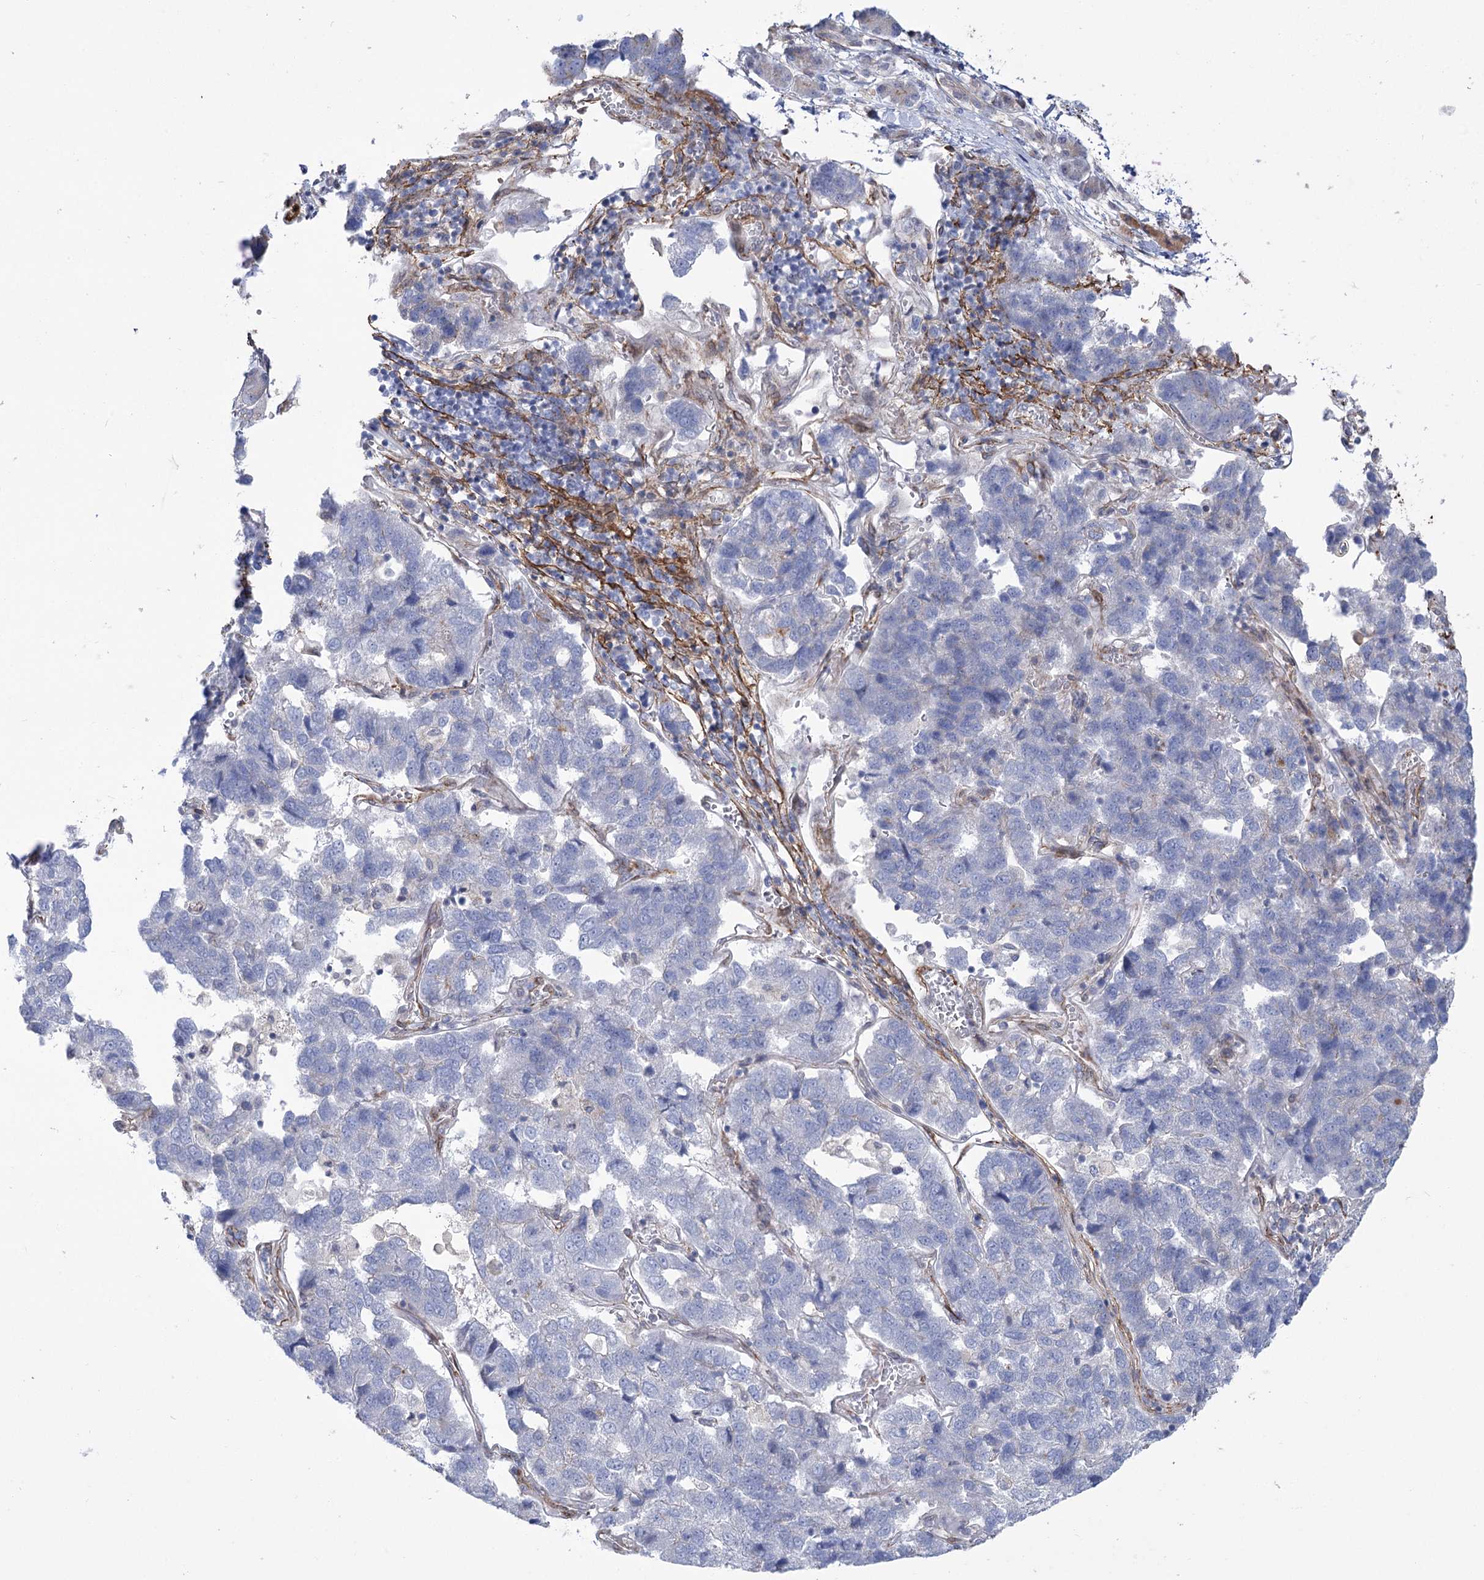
{"staining": {"intensity": "negative", "quantity": "none", "location": "none"}, "tissue": "pancreatic cancer", "cell_type": "Tumor cells", "image_type": "cancer", "snomed": [{"axis": "morphology", "description": "Adenocarcinoma, NOS"}, {"axis": "topography", "description": "Pancreas"}], "caption": "High power microscopy micrograph of an immunohistochemistry photomicrograph of adenocarcinoma (pancreatic), revealing no significant expression in tumor cells.", "gene": "WASHC3", "patient": {"sex": "female", "age": 61}}